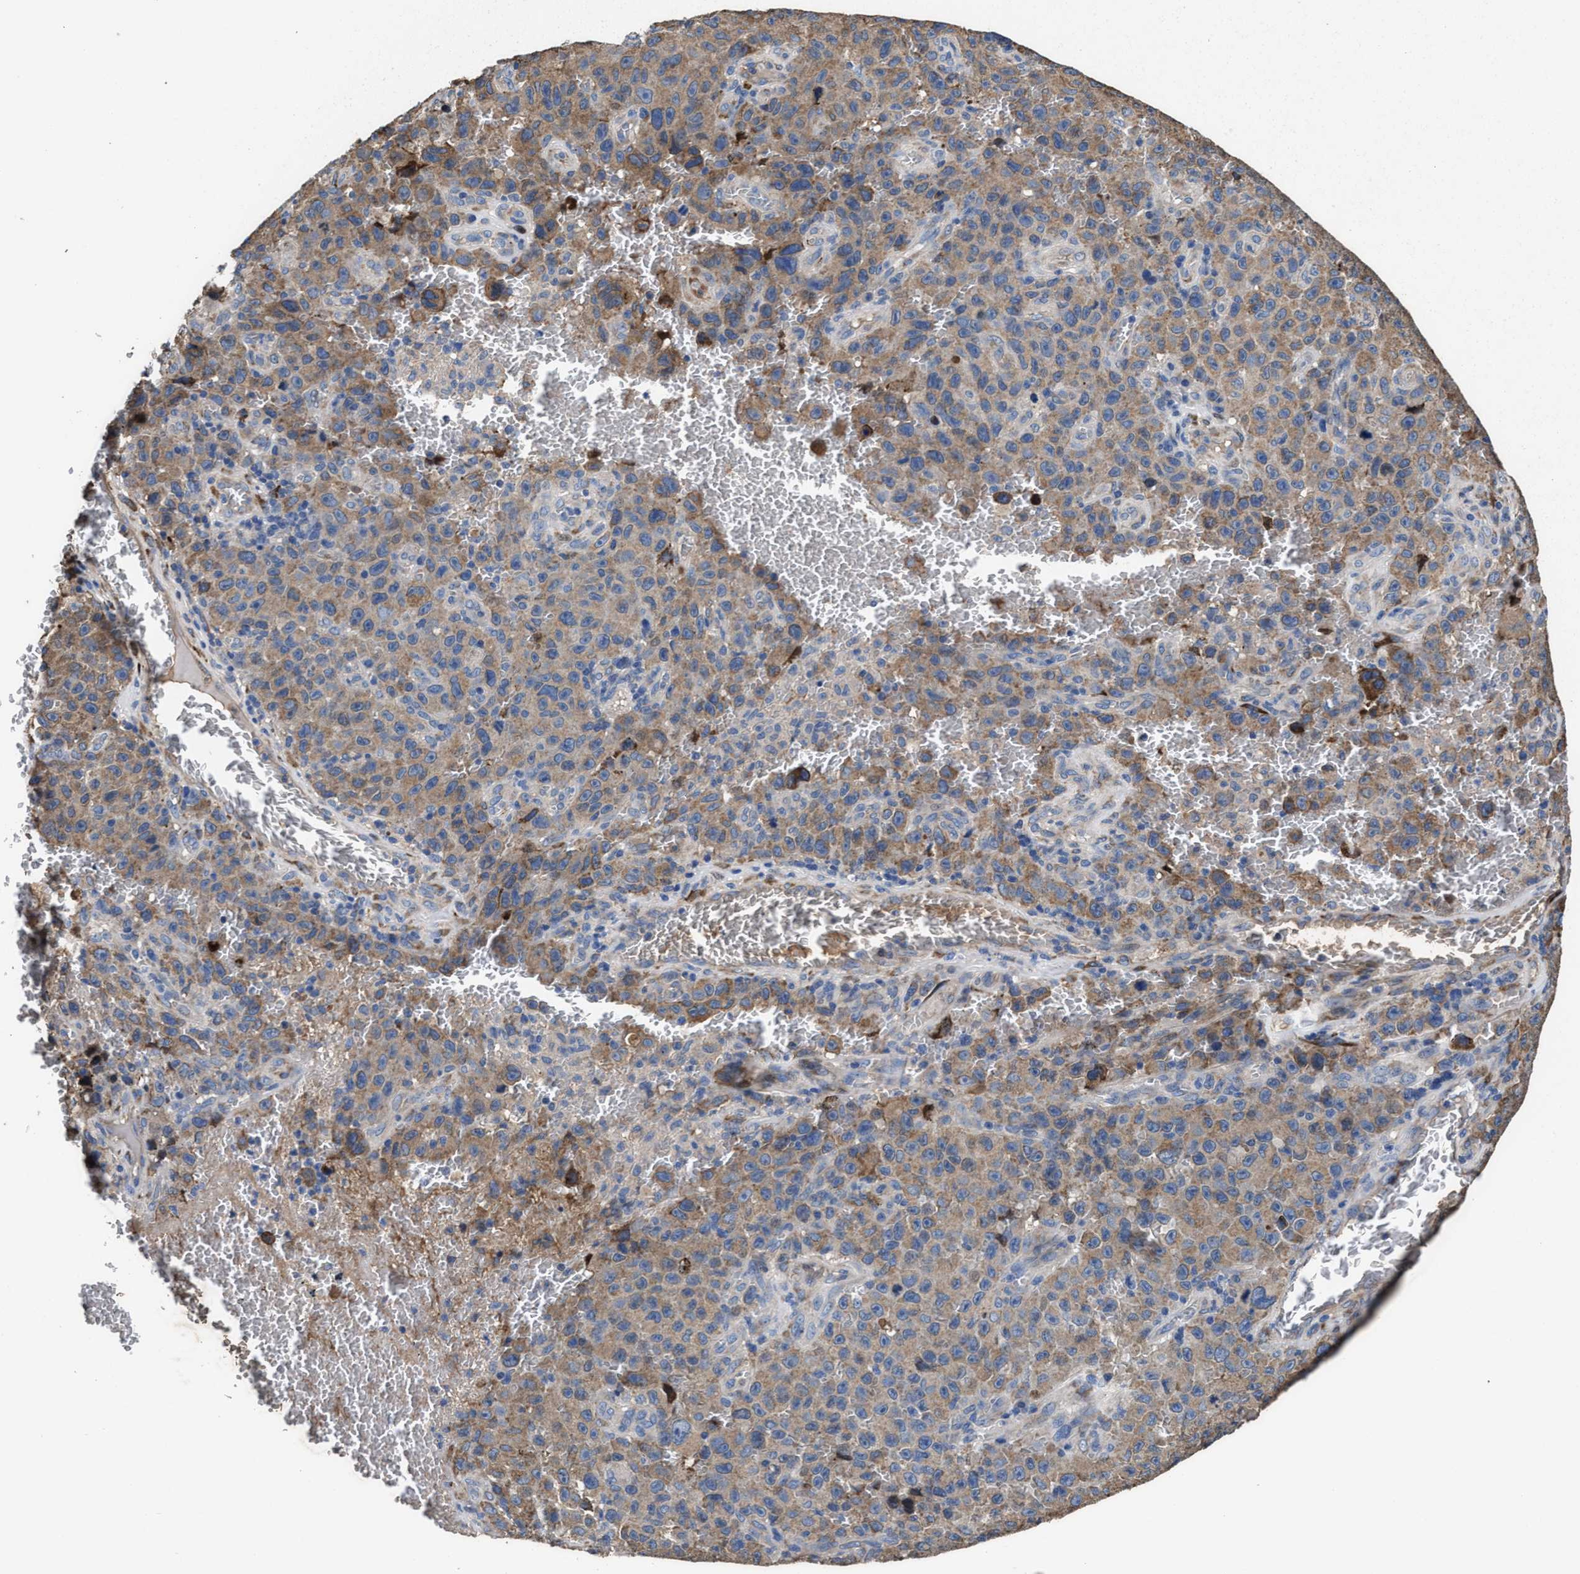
{"staining": {"intensity": "moderate", "quantity": "25%-75%", "location": "cytoplasmic/membranous"}, "tissue": "melanoma", "cell_type": "Tumor cells", "image_type": "cancer", "snomed": [{"axis": "morphology", "description": "Malignant melanoma, NOS"}, {"axis": "topography", "description": "Skin"}], "caption": "The image exhibits staining of malignant melanoma, revealing moderate cytoplasmic/membranous protein expression (brown color) within tumor cells.", "gene": "IDNK", "patient": {"sex": "female", "age": 82}}